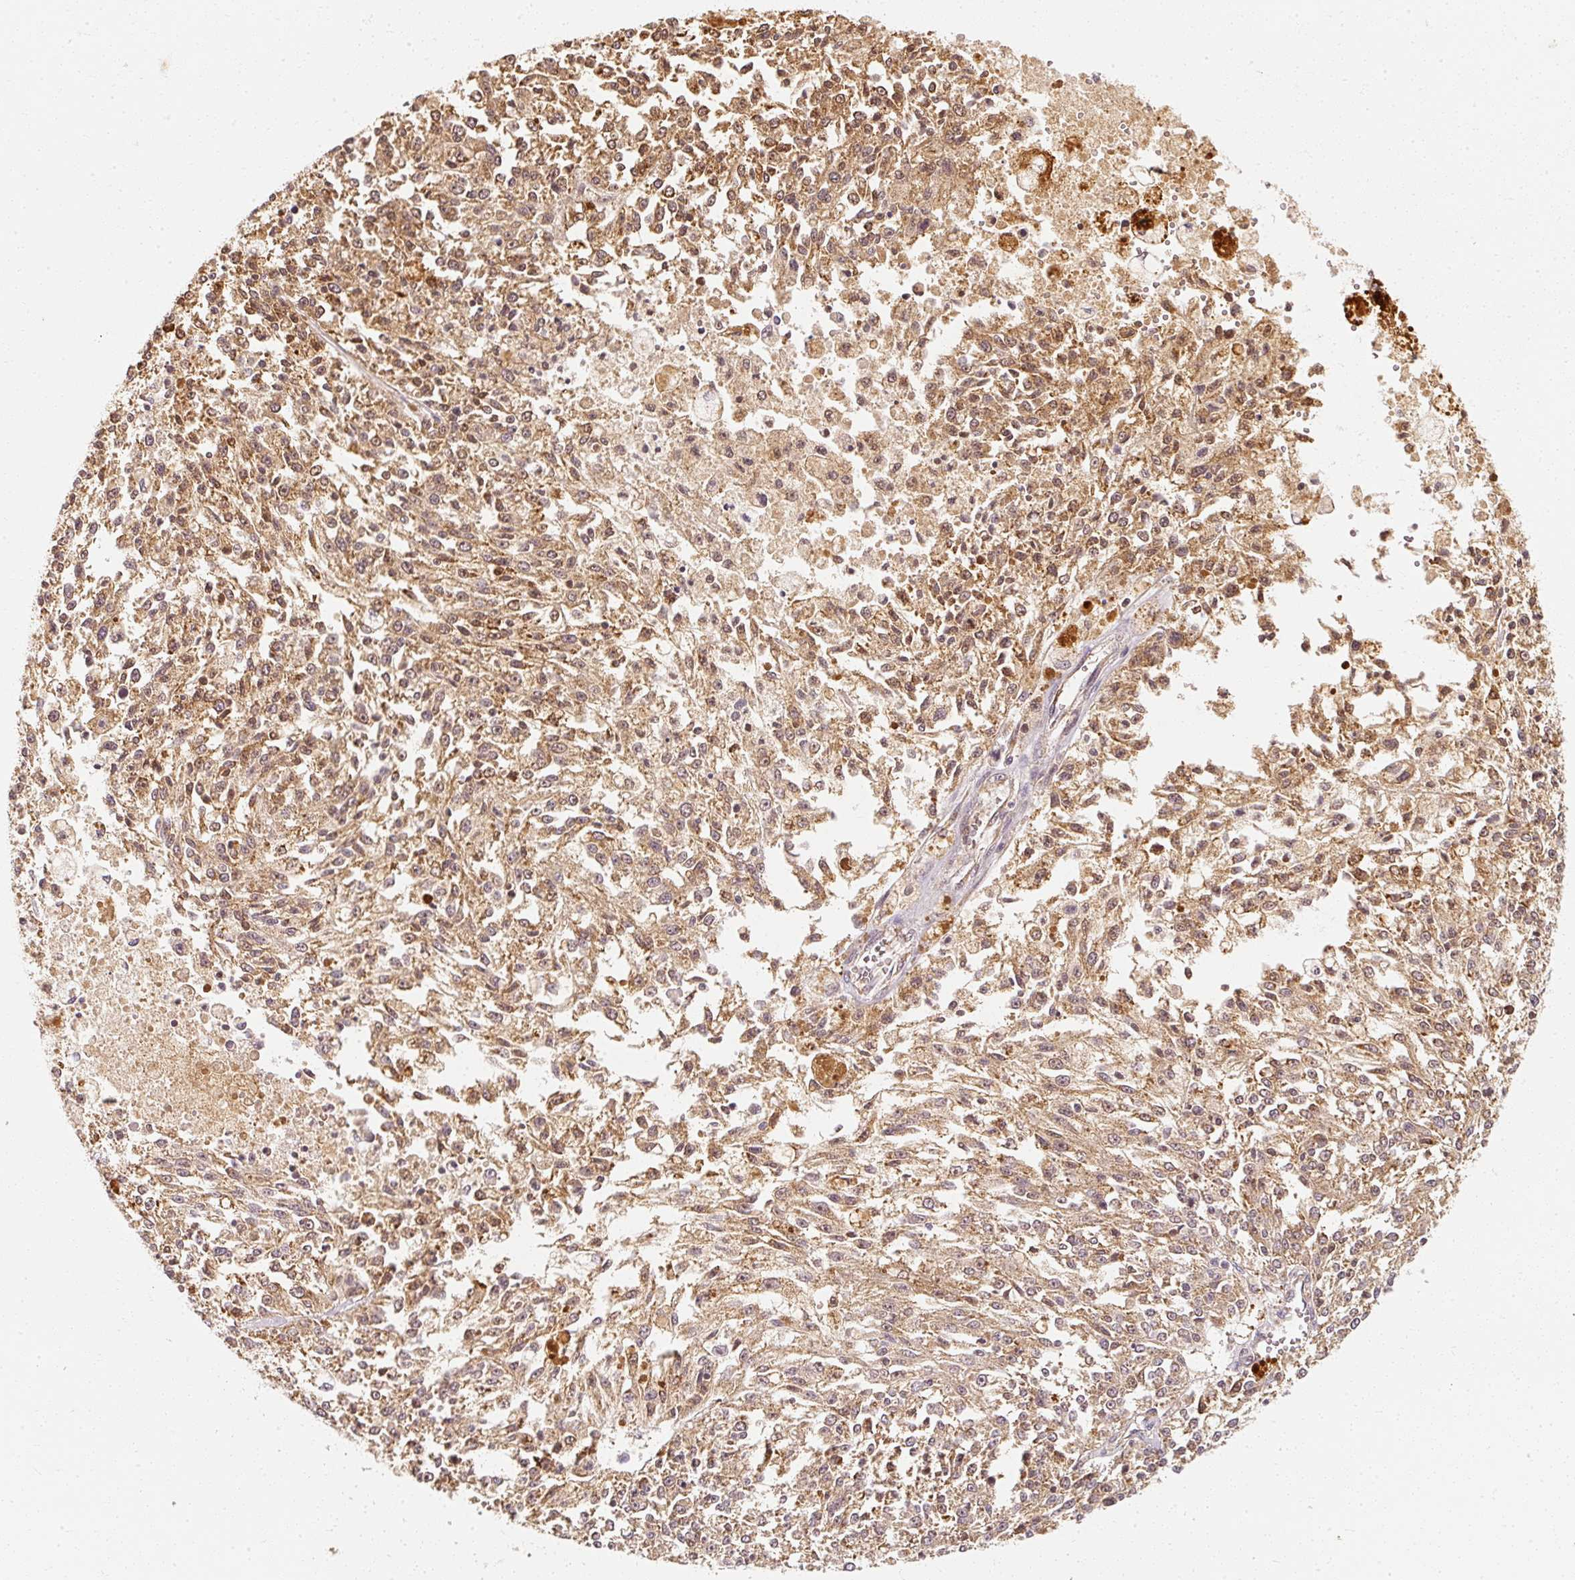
{"staining": {"intensity": "moderate", "quantity": ">75%", "location": "cytoplasmic/membranous"}, "tissue": "melanoma", "cell_type": "Tumor cells", "image_type": "cancer", "snomed": [{"axis": "morphology", "description": "Malignant melanoma, NOS"}, {"axis": "topography", "description": "Skin"}], "caption": "Immunohistochemistry (IHC) of human malignant melanoma reveals medium levels of moderate cytoplasmic/membranous expression in about >75% of tumor cells.", "gene": "EEF1A2", "patient": {"sex": "female", "age": 64}}